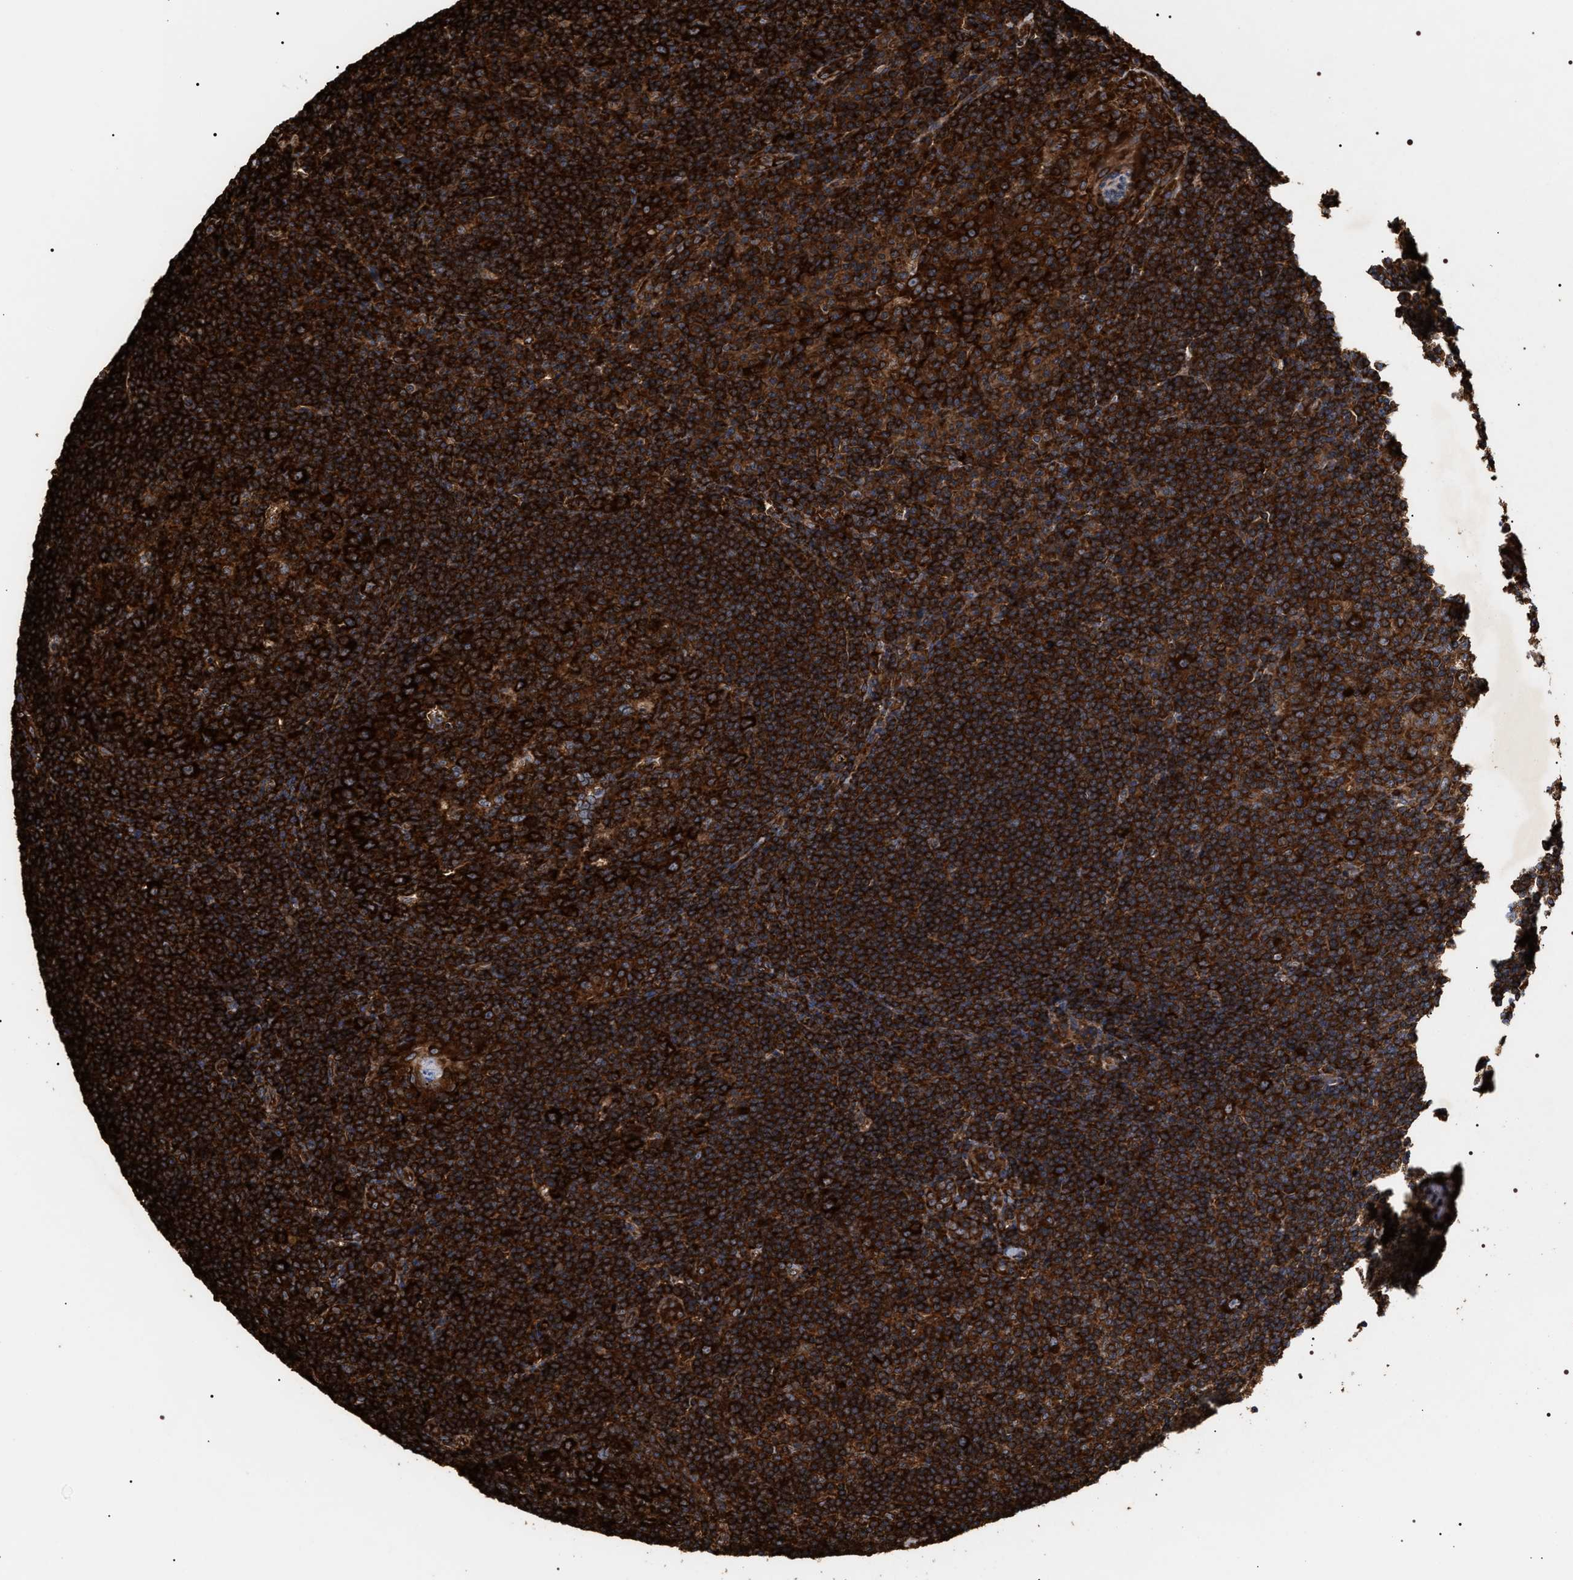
{"staining": {"intensity": "strong", "quantity": ">75%", "location": "cytoplasmic/membranous"}, "tissue": "tonsil", "cell_type": "Germinal center cells", "image_type": "normal", "snomed": [{"axis": "morphology", "description": "Normal tissue, NOS"}, {"axis": "topography", "description": "Tonsil"}], "caption": "DAB immunohistochemical staining of normal human tonsil demonstrates strong cytoplasmic/membranous protein expression in approximately >75% of germinal center cells. (DAB (3,3'-diaminobenzidine) = brown stain, brightfield microscopy at high magnification).", "gene": "SERBP1", "patient": {"sex": "male", "age": 37}}